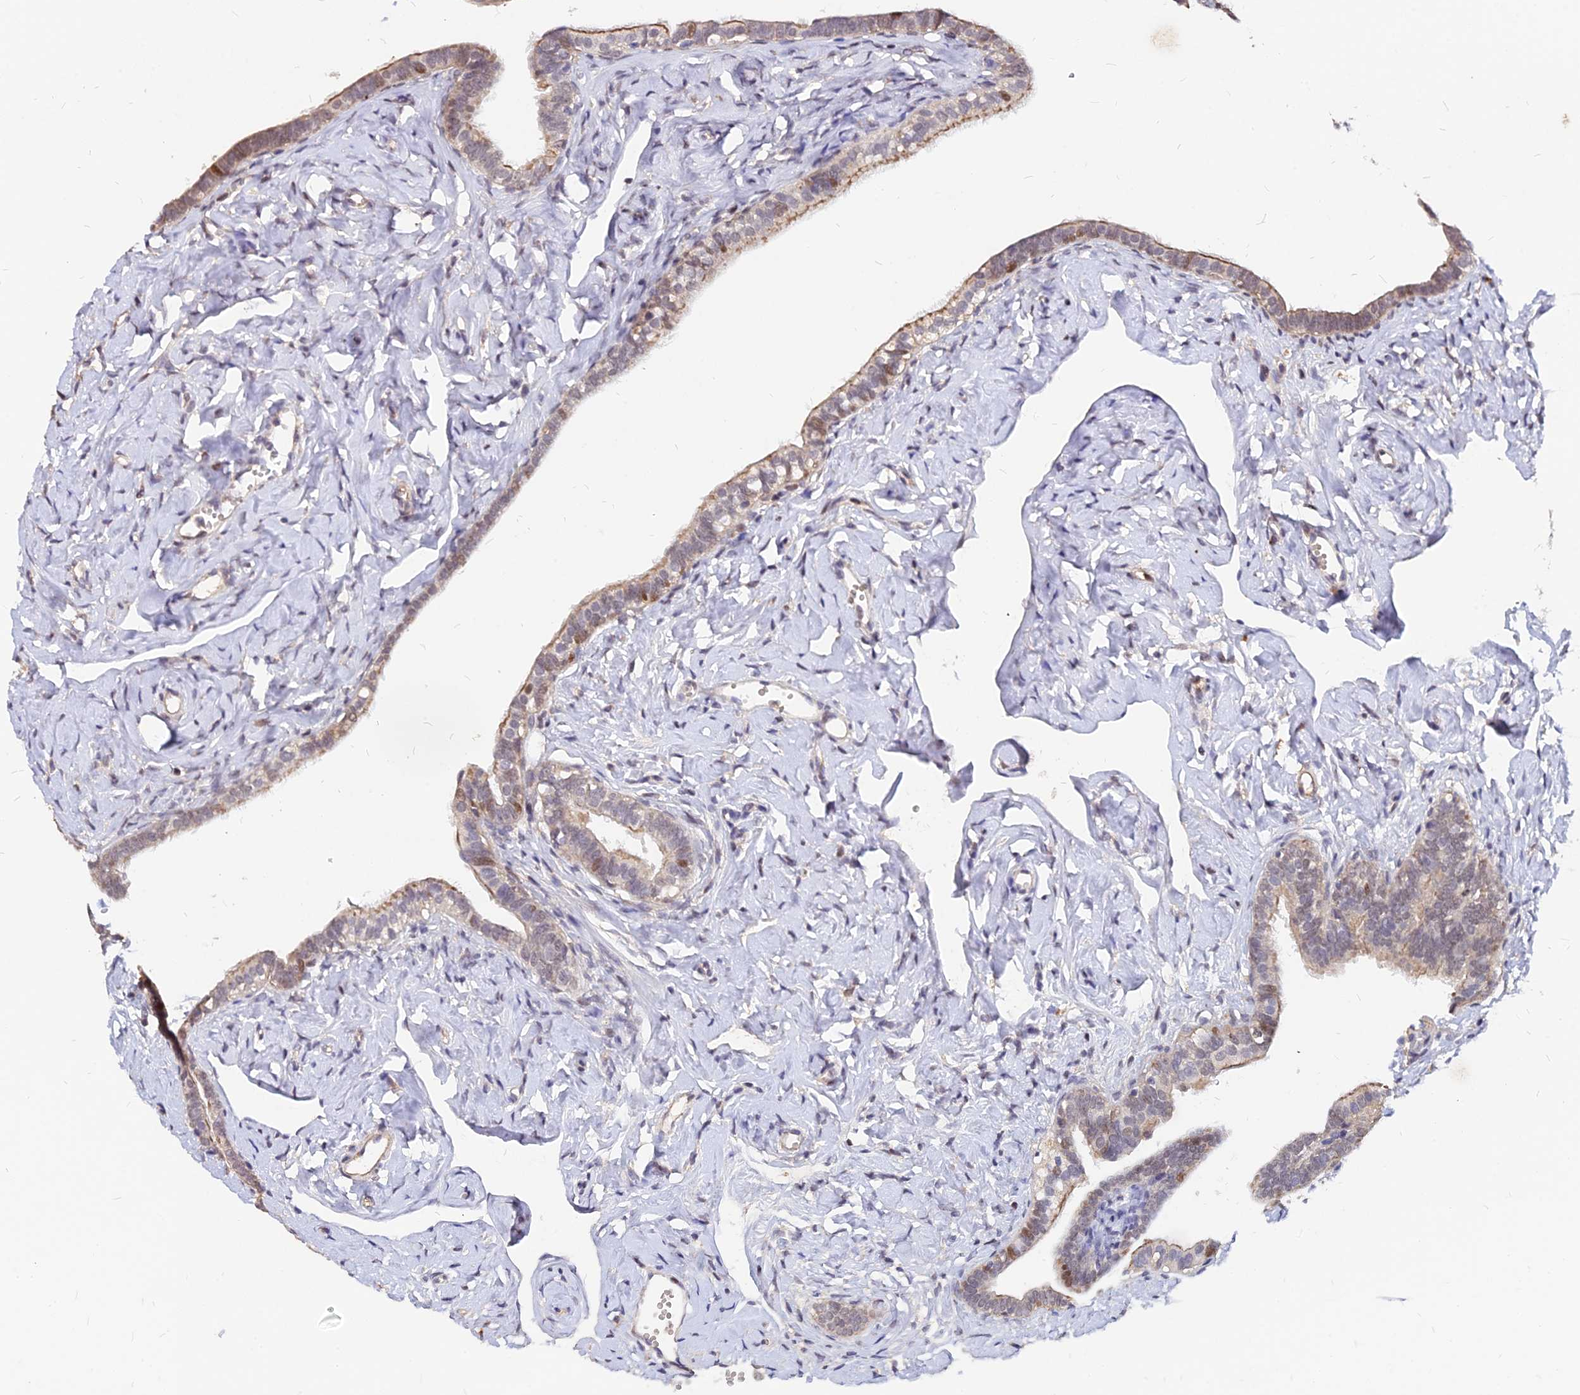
{"staining": {"intensity": "moderate", "quantity": "25%-75%", "location": "cytoplasmic/membranous,nuclear"}, "tissue": "fallopian tube", "cell_type": "Glandular cells", "image_type": "normal", "snomed": [{"axis": "morphology", "description": "Normal tissue, NOS"}, {"axis": "topography", "description": "Fallopian tube"}], "caption": "Human fallopian tube stained with a protein marker demonstrates moderate staining in glandular cells.", "gene": "C11orf68", "patient": {"sex": "female", "age": 66}}